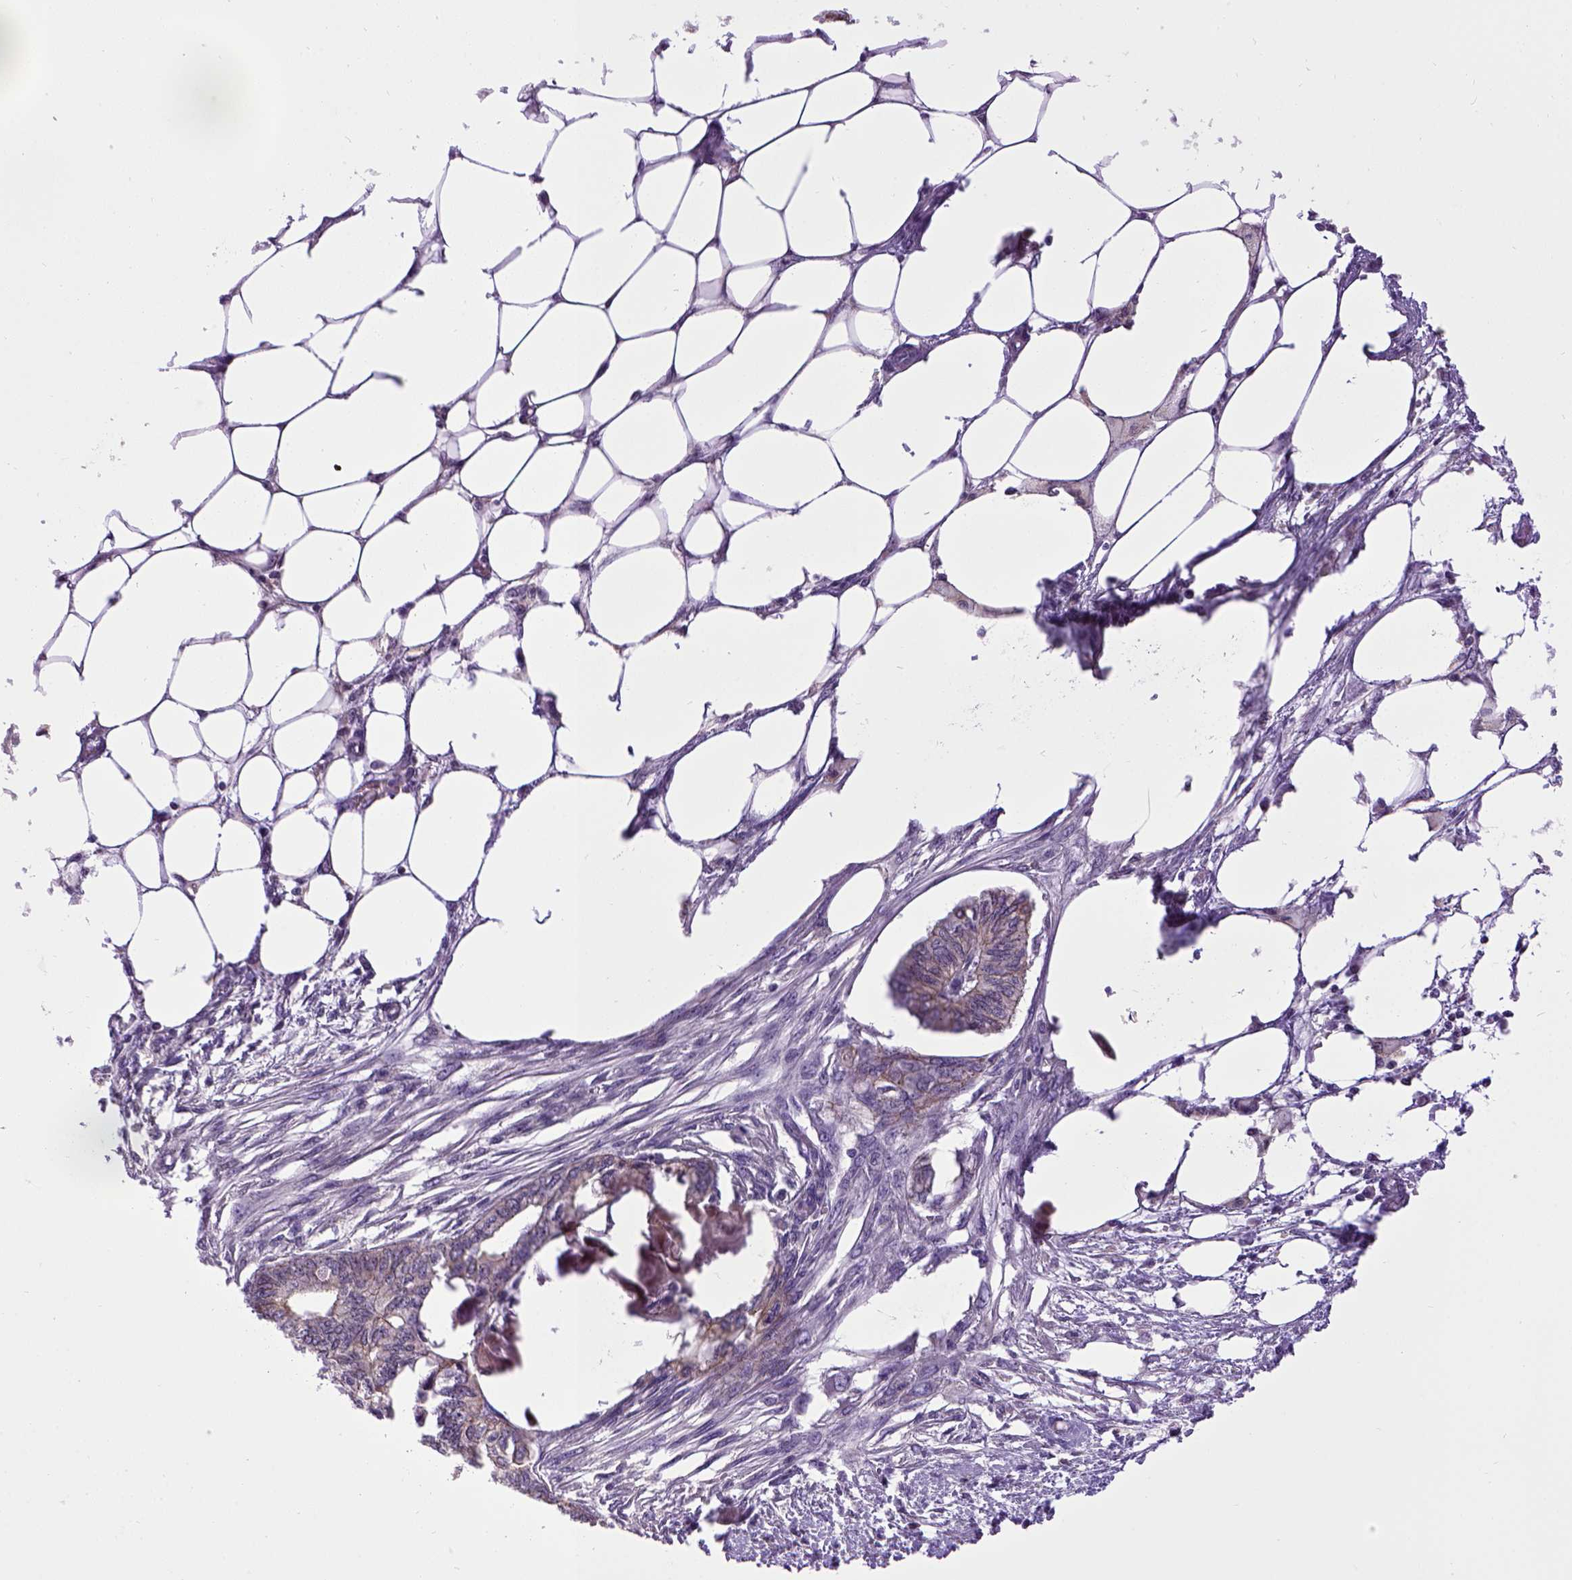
{"staining": {"intensity": "weak", "quantity": "25%-75%", "location": "cytoplasmic/membranous"}, "tissue": "endometrial cancer", "cell_type": "Tumor cells", "image_type": "cancer", "snomed": [{"axis": "morphology", "description": "Adenocarcinoma, NOS"}, {"axis": "morphology", "description": "Adenocarcinoma, metastatic, NOS"}, {"axis": "topography", "description": "Adipose tissue"}, {"axis": "topography", "description": "Endometrium"}], "caption": "Protein staining of endometrial cancer (metastatic adenocarcinoma) tissue demonstrates weak cytoplasmic/membranous positivity in about 25%-75% of tumor cells.", "gene": "CDH1", "patient": {"sex": "female", "age": 67}}